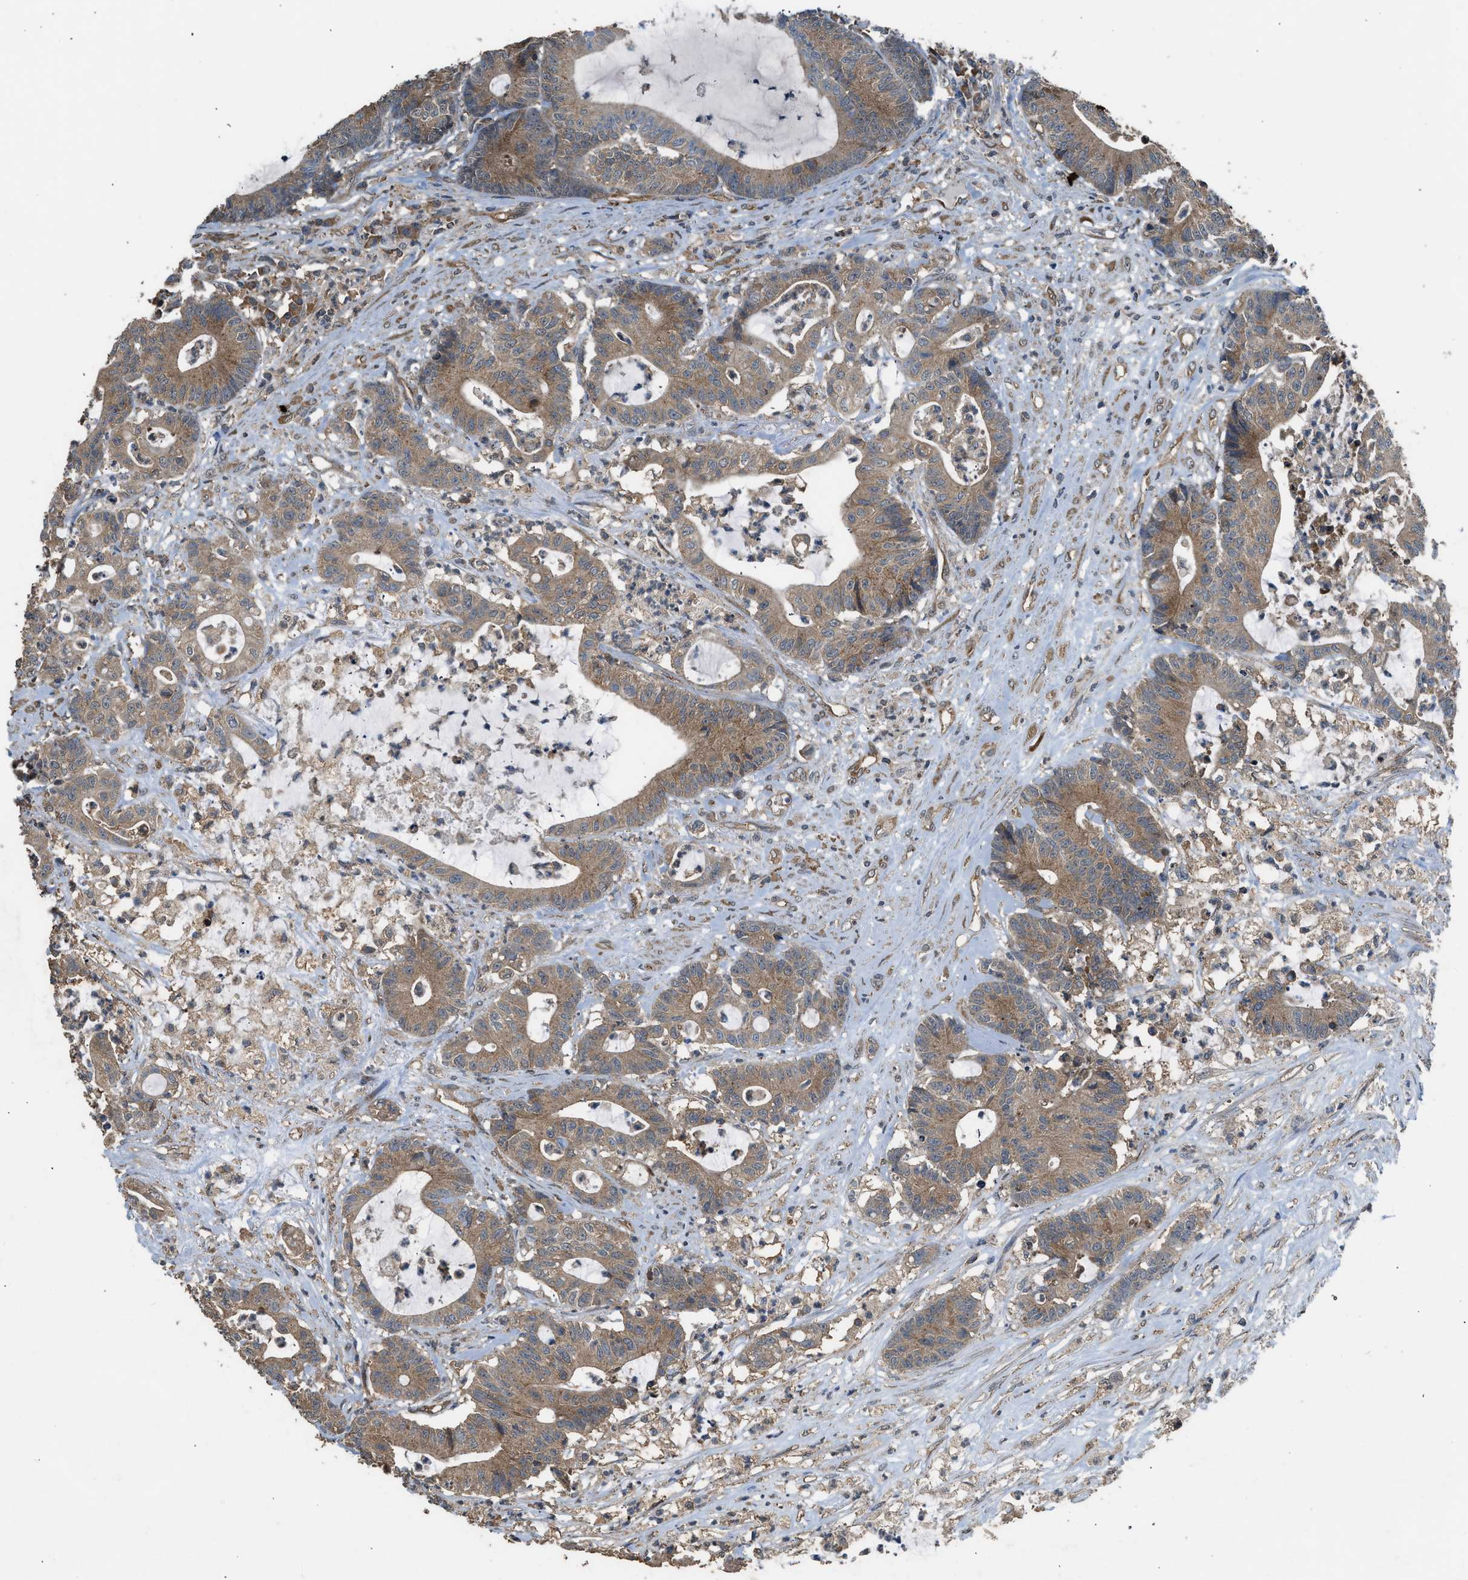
{"staining": {"intensity": "moderate", "quantity": ">75%", "location": "cytoplasmic/membranous"}, "tissue": "colorectal cancer", "cell_type": "Tumor cells", "image_type": "cancer", "snomed": [{"axis": "morphology", "description": "Adenocarcinoma, NOS"}, {"axis": "topography", "description": "Colon"}], "caption": "Protein staining of colorectal adenocarcinoma tissue shows moderate cytoplasmic/membranous expression in about >75% of tumor cells. Immunohistochemistry (ihc) stains the protein in brown and the nuclei are stained blue.", "gene": "HIP1R", "patient": {"sex": "female", "age": 84}}